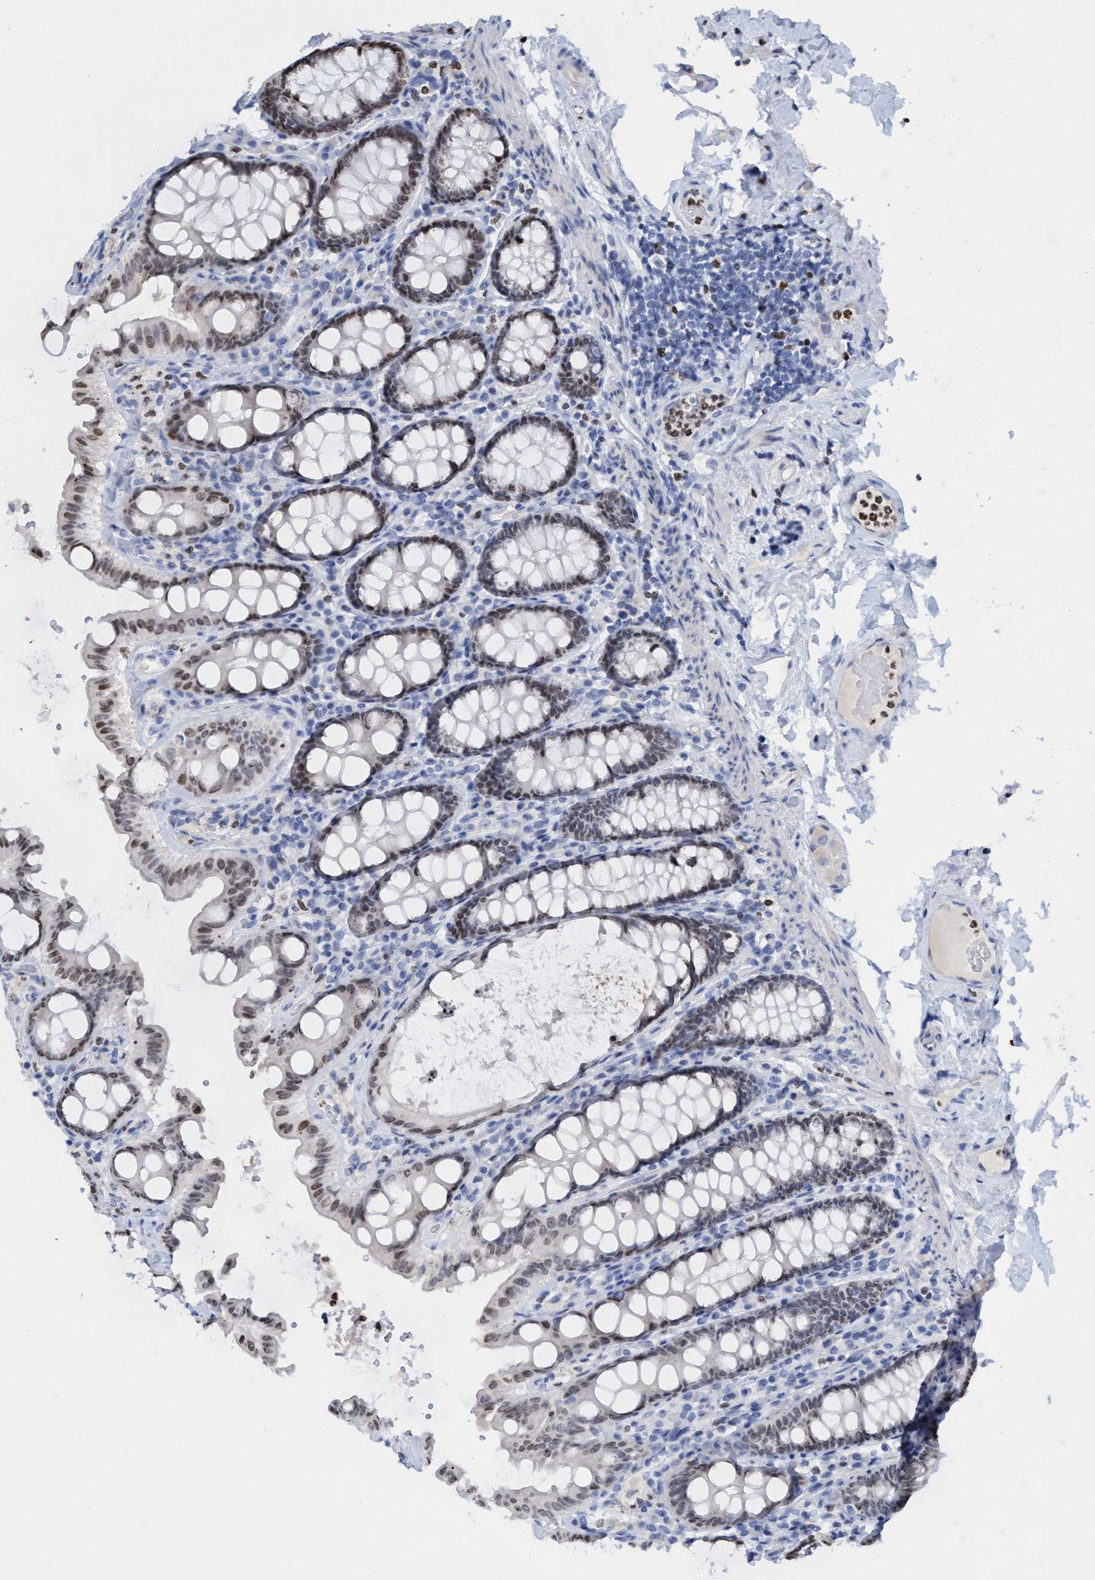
{"staining": {"intensity": "negative", "quantity": "none", "location": "none"}, "tissue": "colon", "cell_type": "Endothelial cells", "image_type": "normal", "snomed": [{"axis": "morphology", "description": "Normal tissue, NOS"}, {"axis": "topography", "description": "Colon"}, {"axis": "topography", "description": "Peripheral nerve tissue"}], "caption": "A high-resolution histopathology image shows immunohistochemistry (IHC) staining of normal colon, which shows no significant staining in endothelial cells. Brightfield microscopy of immunohistochemistry (IHC) stained with DAB (3,3'-diaminobenzidine) (brown) and hematoxylin (blue), captured at high magnification.", "gene": "CBX2", "patient": {"sex": "female", "age": 61}}